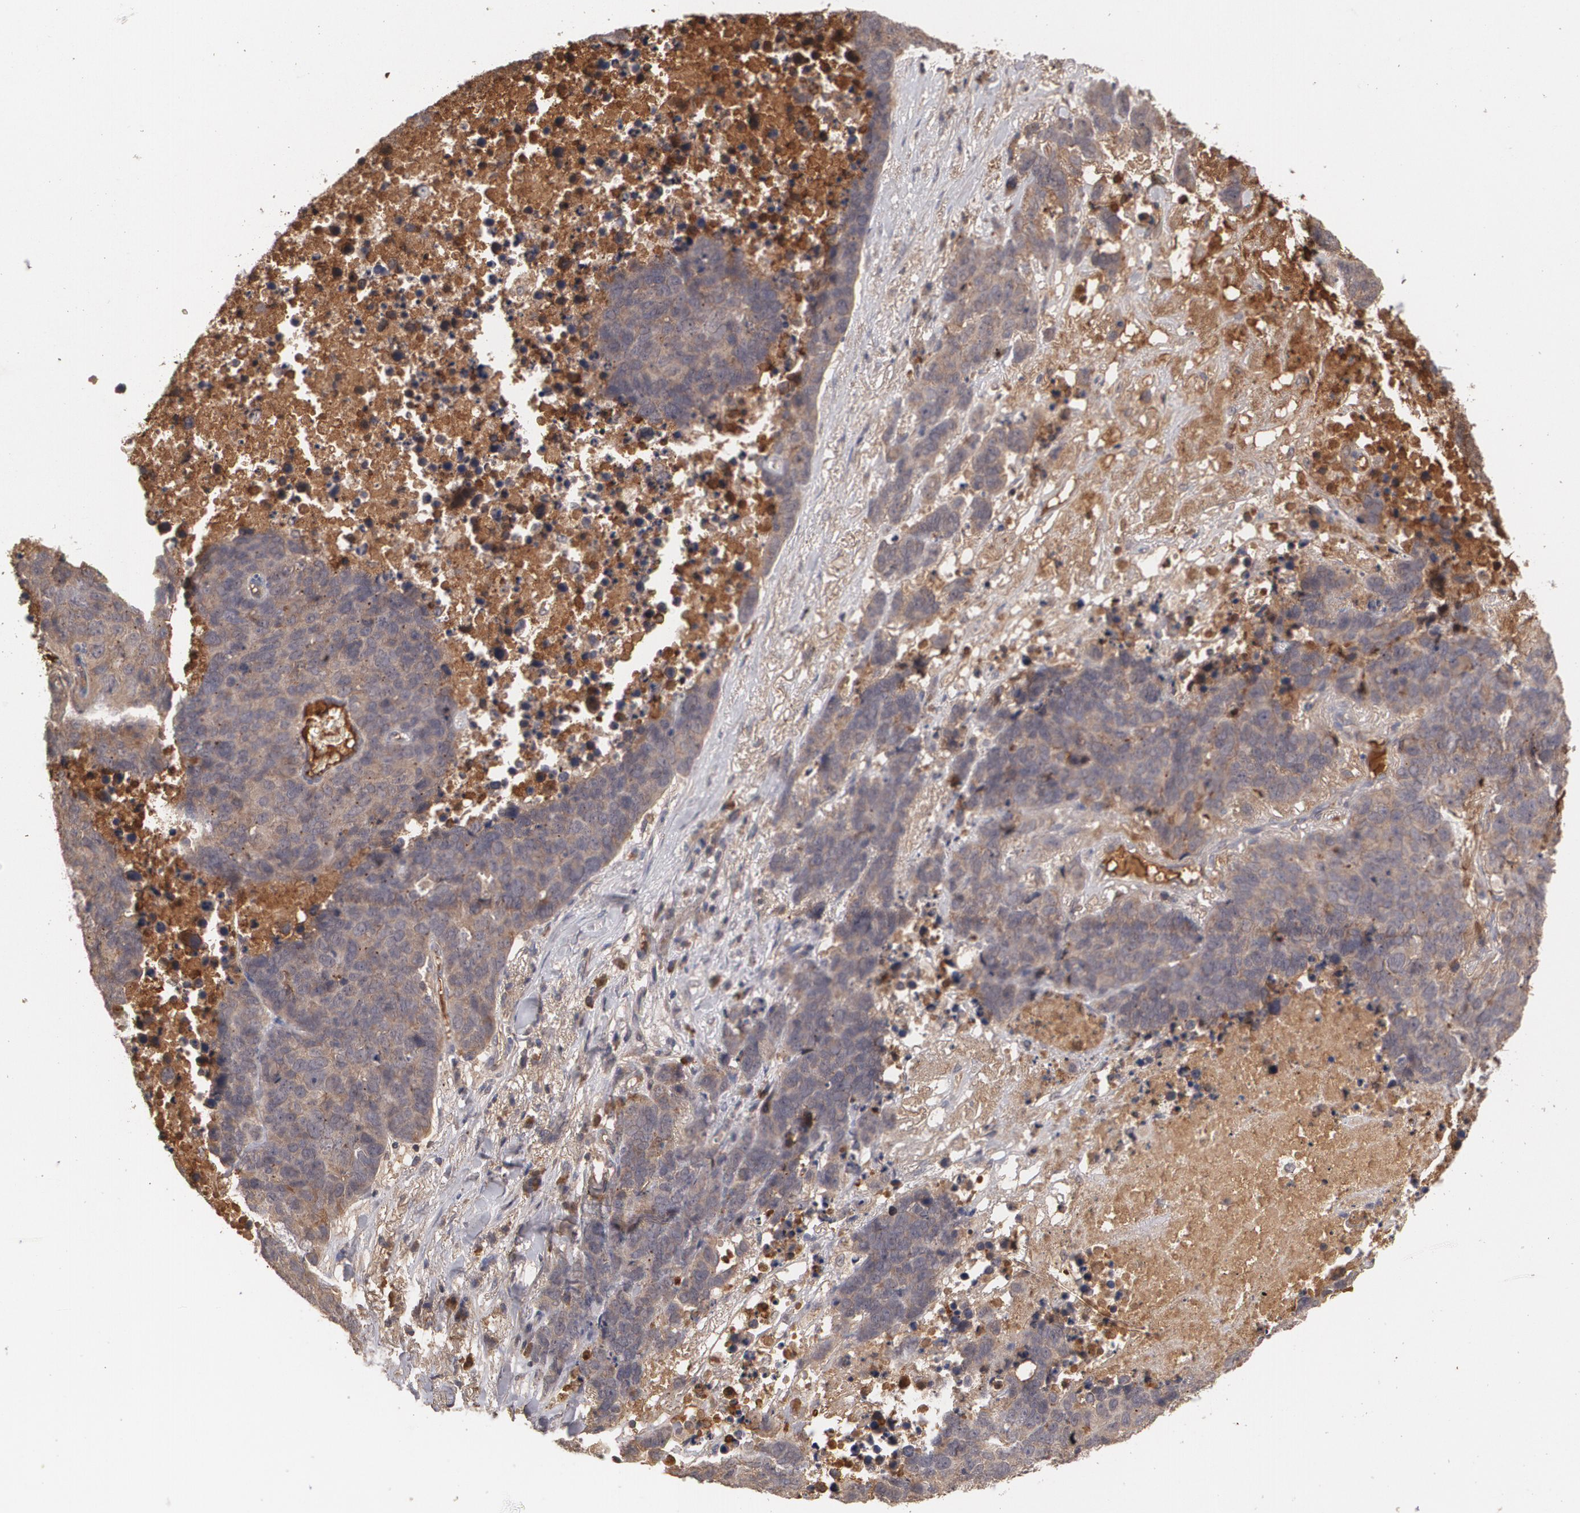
{"staining": {"intensity": "moderate", "quantity": ">75%", "location": "cytoplasmic/membranous"}, "tissue": "lung cancer", "cell_type": "Tumor cells", "image_type": "cancer", "snomed": [{"axis": "morphology", "description": "Carcinoid, malignant, NOS"}, {"axis": "topography", "description": "Lung"}], "caption": "Immunohistochemistry (IHC) micrograph of lung cancer (carcinoid (malignant)) stained for a protein (brown), which shows medium levels of moderate cytoplasmic/membranous staining in approximately >75% of tumor cells.", "gene": "ARF6", "patient": {"sex": "male", "age": 60}}